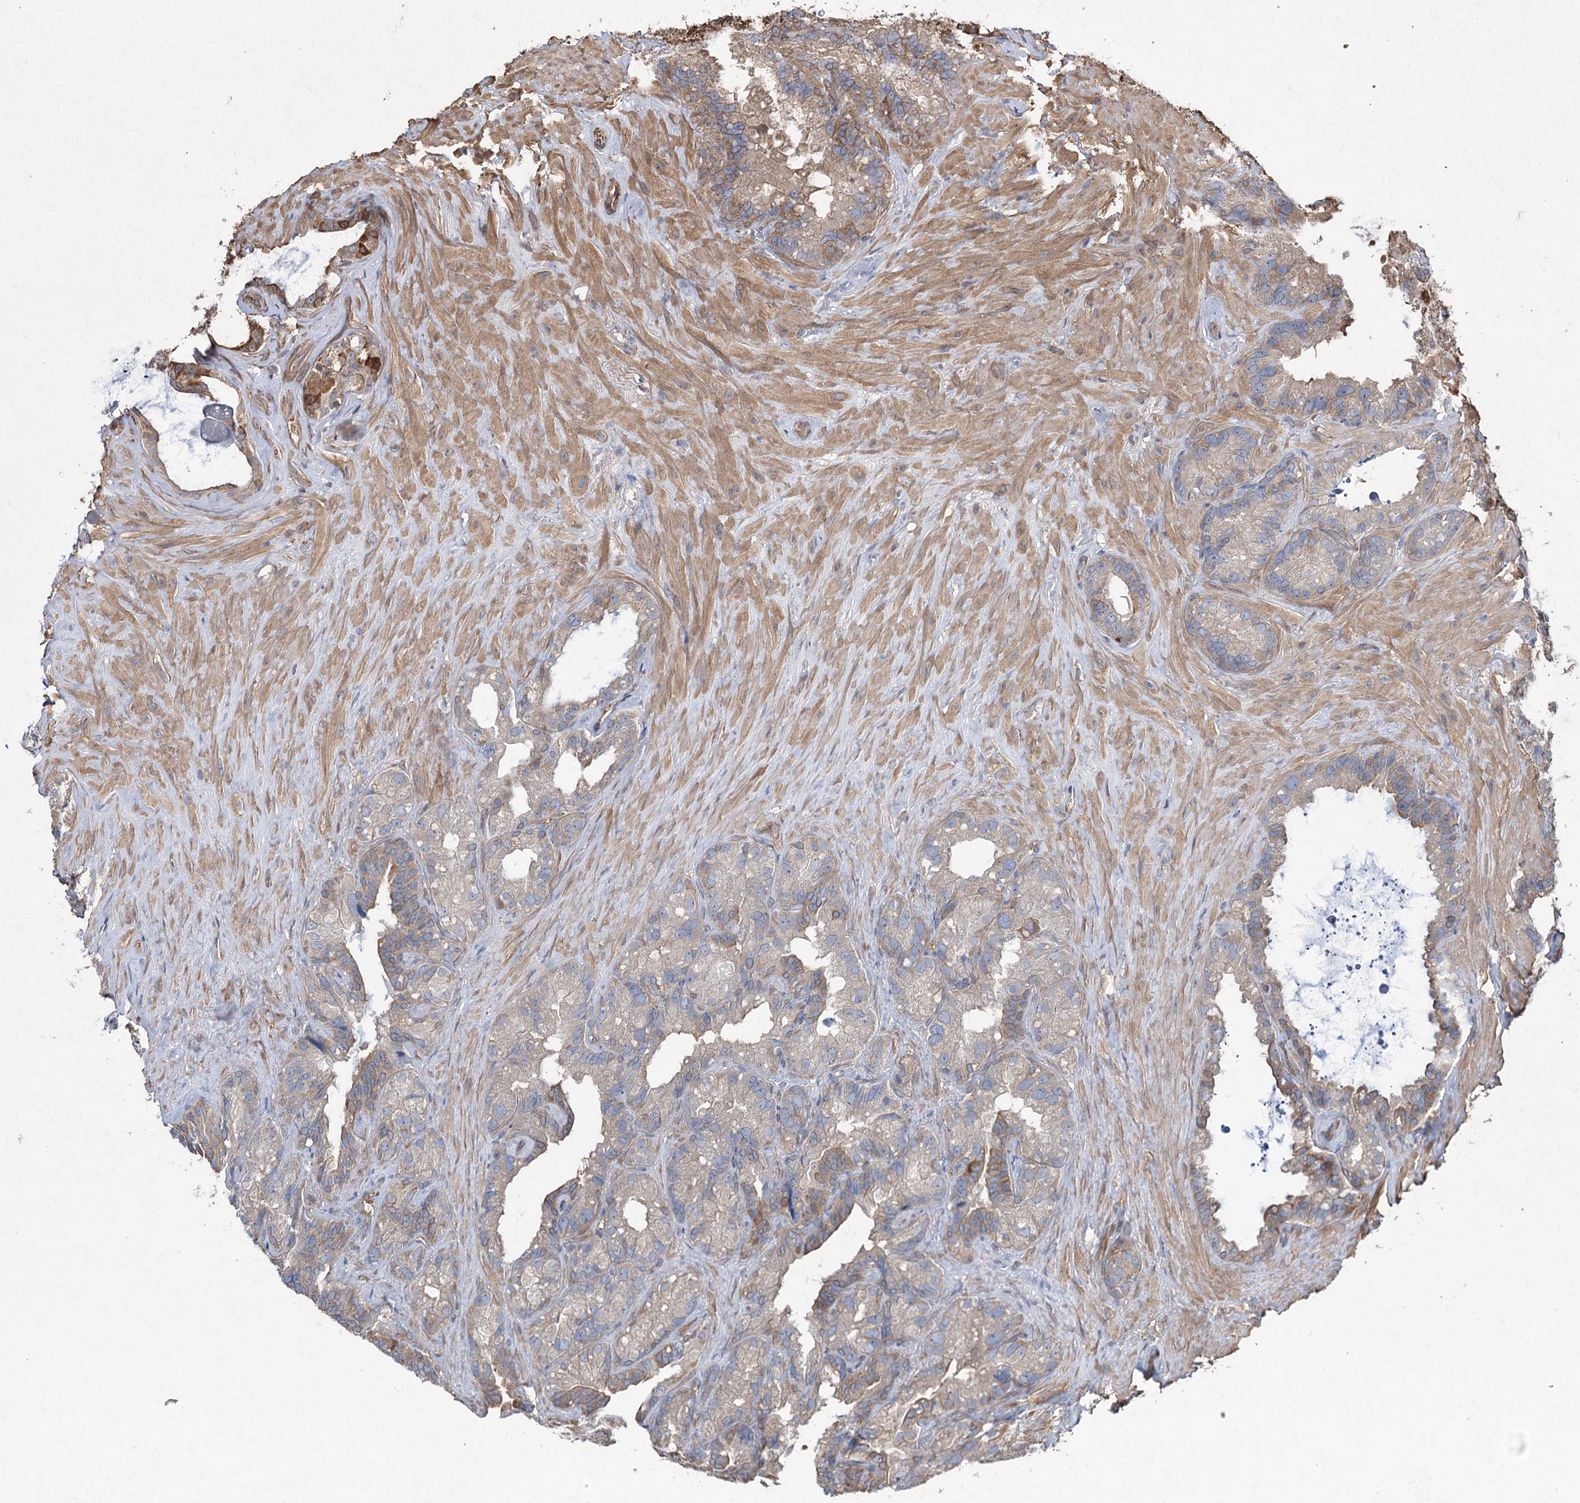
{"staining": {"intensity": "moderate", "quantity": "<25%", "location": "cytoplasmic/membranous"}, "tissue": "seminal vesicle", "cell_type": "Glandular cells", "image_type": "normal", "snomed": [{"axis": "morphology", "description": "Normal tissue, NOS"}, {"axis": "topography", "description": "Prostate"}, {"axis": "topography", "description": "Seminal veicle"}], "caption": "DAB immunohistochemical staining of normal seminal vesicle displays moderate cytoplasmic/membranous protein positivity in approximately <25% of glandular cells.", "gene": "LARS2", "patient": {"sex": "male", "age": 68}}